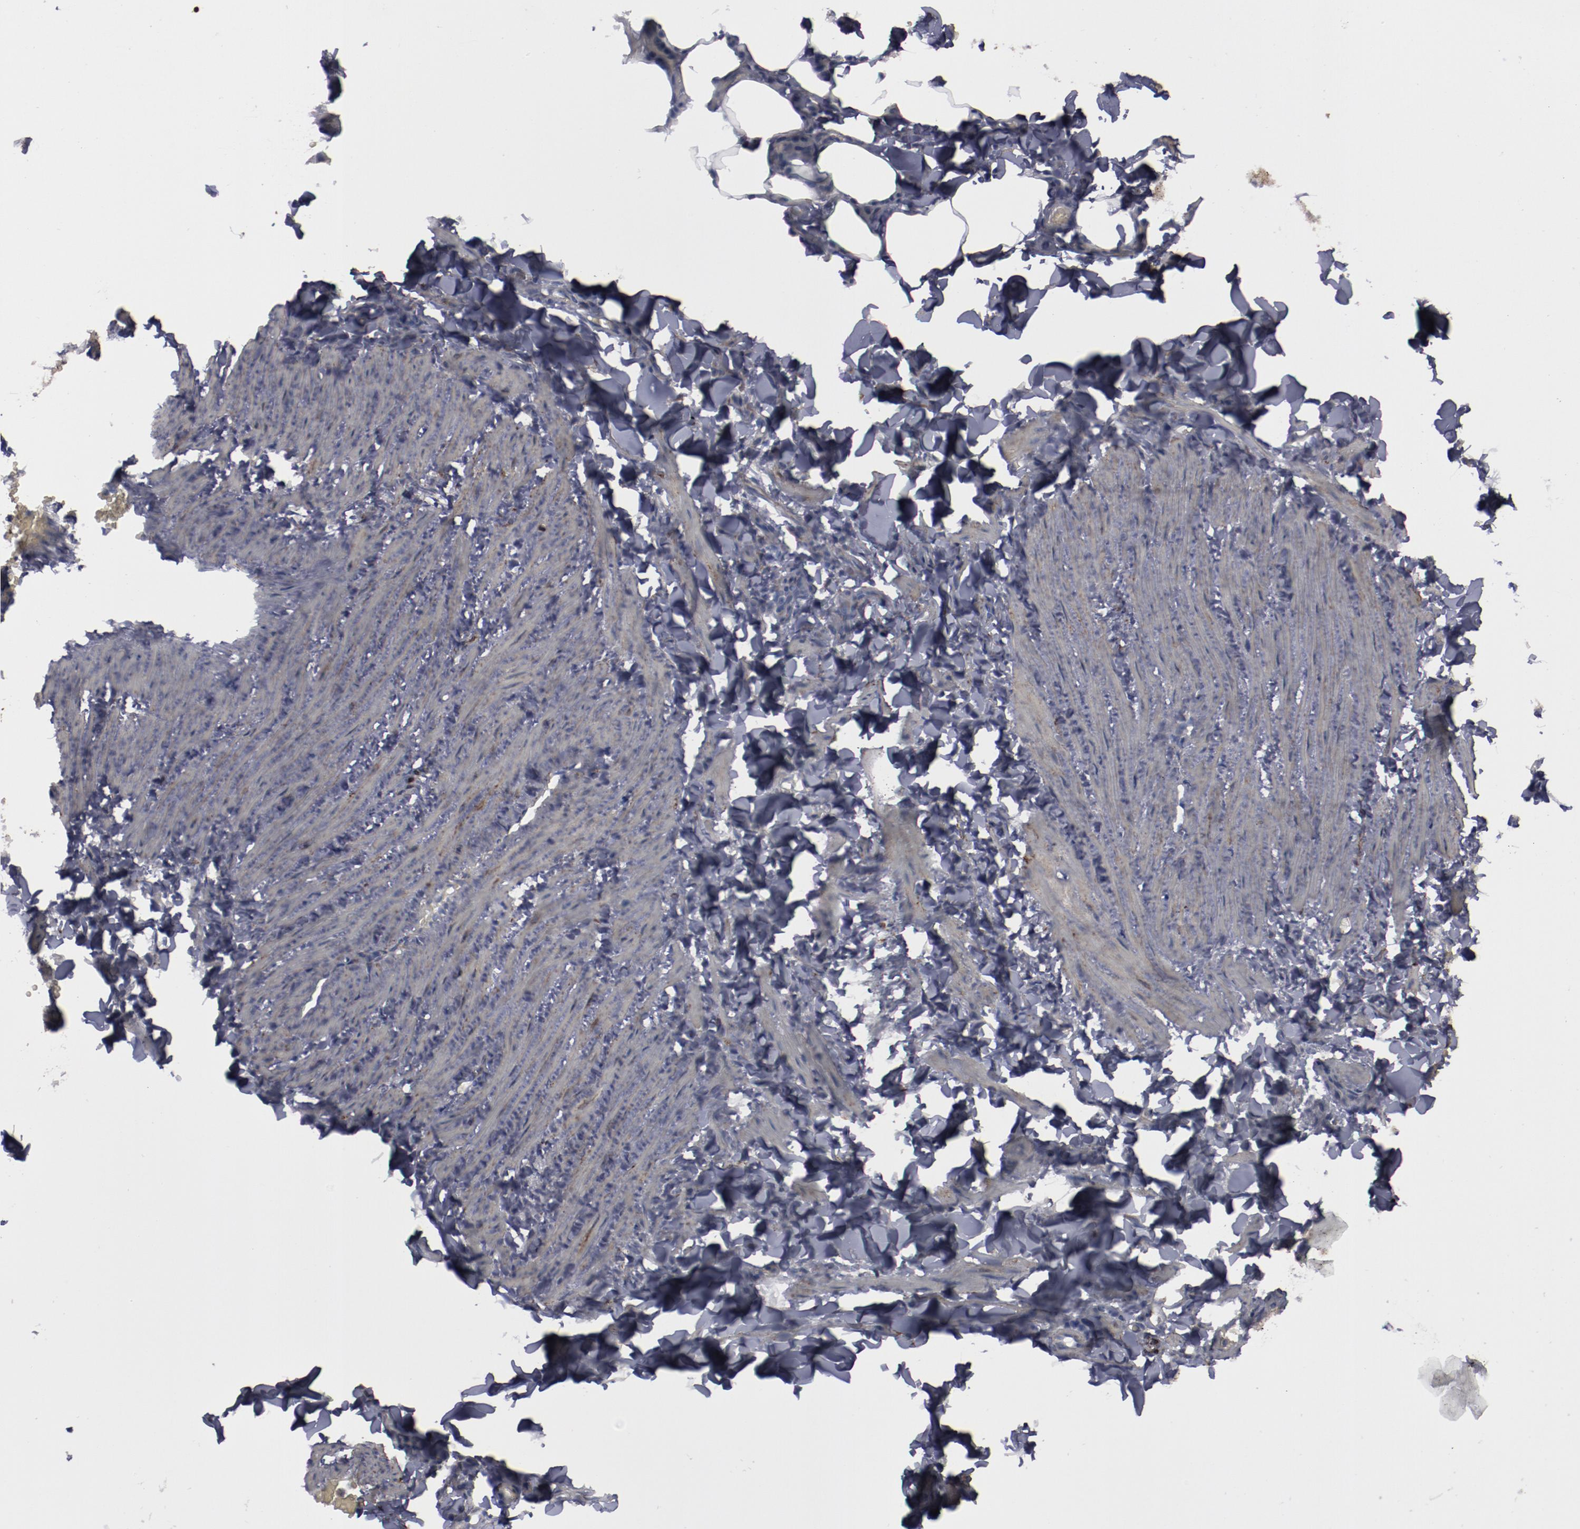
{"staining": {"intensity": "moderate", "quantity": ">75%", "location": "cytoplasmic/membranous"}, "tissue": "adipose tissue", "cell_type": "Adipocytes", "image_type": "normal", "snomed": [{"axis": "morphology", "description": "Normal tissue, NOS"}, {"axis": "topography", "description": "Vascular tissue"}], "caption": "IHC (DAB) staining of unremarkable adipose tissue demonstrates moderate cytoplasmic/membranous protein positivity in about >75% of adipocytes. (brown staining indicates protein expression, while blue staining denotes nuclei).", "gene": "ERLIN2", "patient": {"sex": "male", "age": 41}}